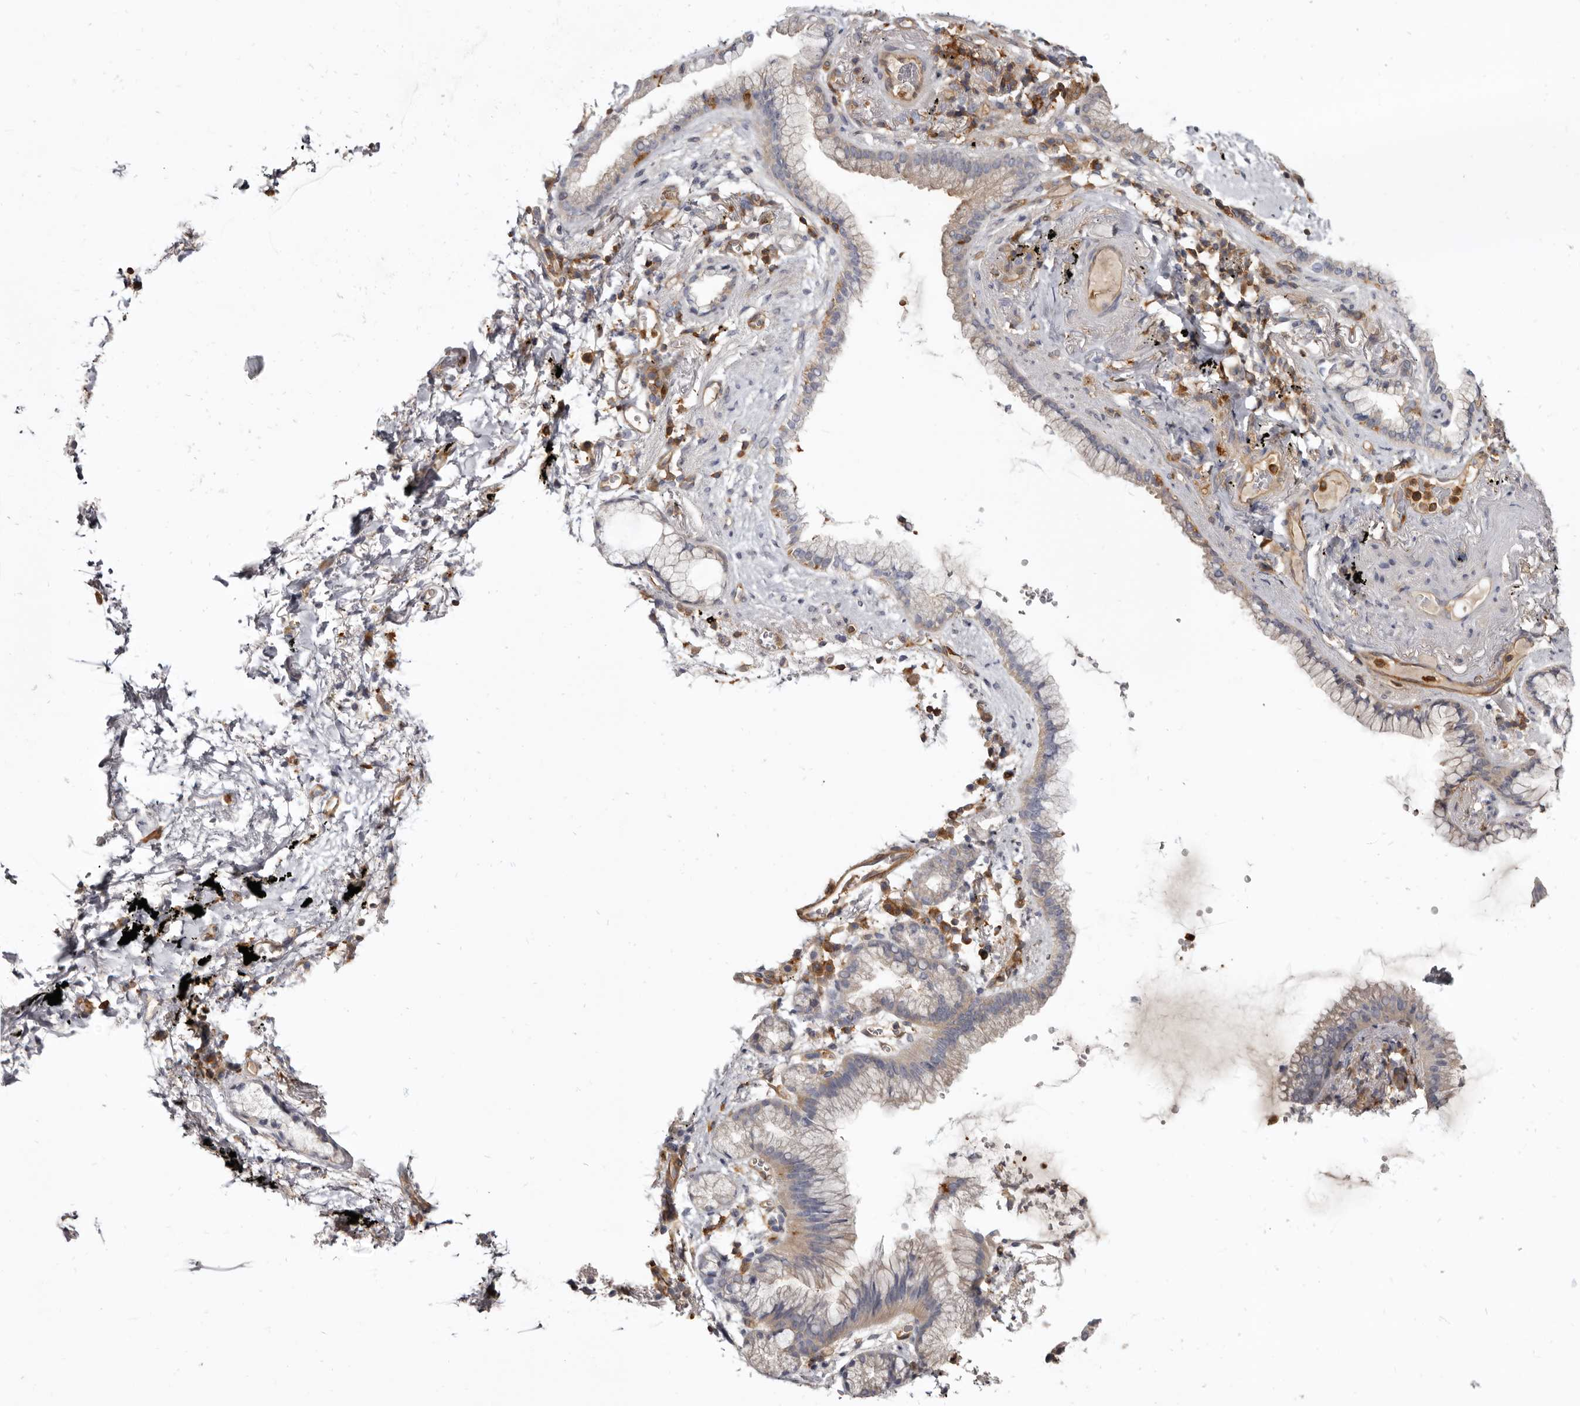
{"staining": {"intensity": "weak", "quantity": "25%-75%", "location": "cytoplasmic/membranous"}, "tissue": "lung cancer", "cell_type": "Tumor cells", "image_type": "cancer", "snomed": [{"axis": "morphology", "description": "Adenocarcinoma, NOS"}, {"axis": "topography", "description": "Lung"}], "caption": "Adenocarcinoma (lung) stained with a protein marker displays weak staining in tumor cells.", "gene": "CBL", "patient": {"sex": "female", "age": 70}}